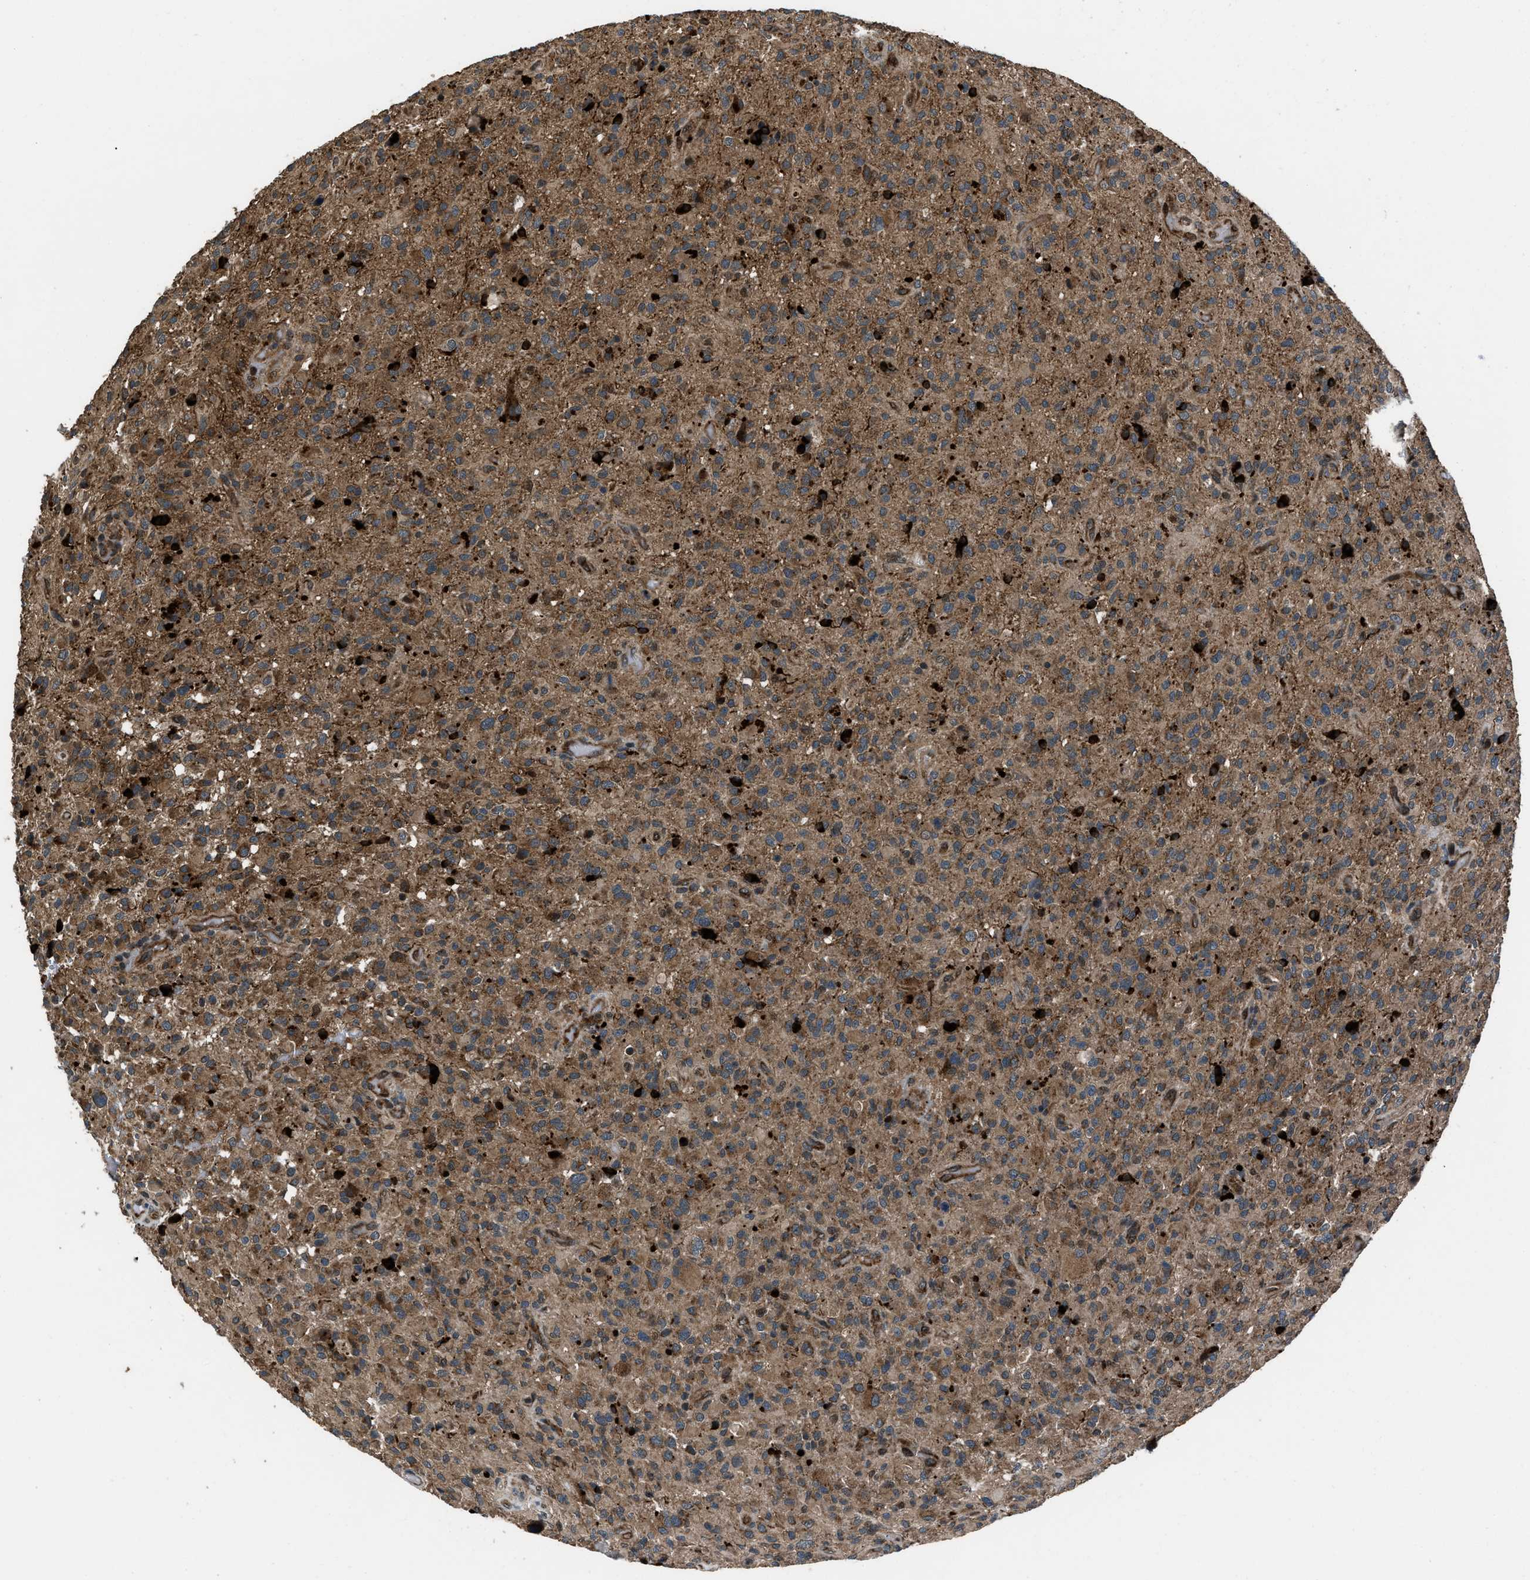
{"staining": {"intensity": "moderate", "quantity": ">75%", "location": "cytoplasmic/membranous"}, "tissue": "glioma", "cell_type": "Tumor cells", "image_type": "cancer", "snomed": [{"axis": "morphology", "description": "Glioma, malignant, High grade"}, {"axis": "topography", "description": "Brain"}], "caption": "Malignant glioma (high-grade) stained with DAB immunohistochemistry (IHC) shows medium levels of moderate cytoplasmic/membranous staining in about >75% of tumor cells. Ihc stains the protein of interest in brown and the nuclei are stained blue.", "gene": "IRAK4", "patient": {"sex": "male", "age": 71}}